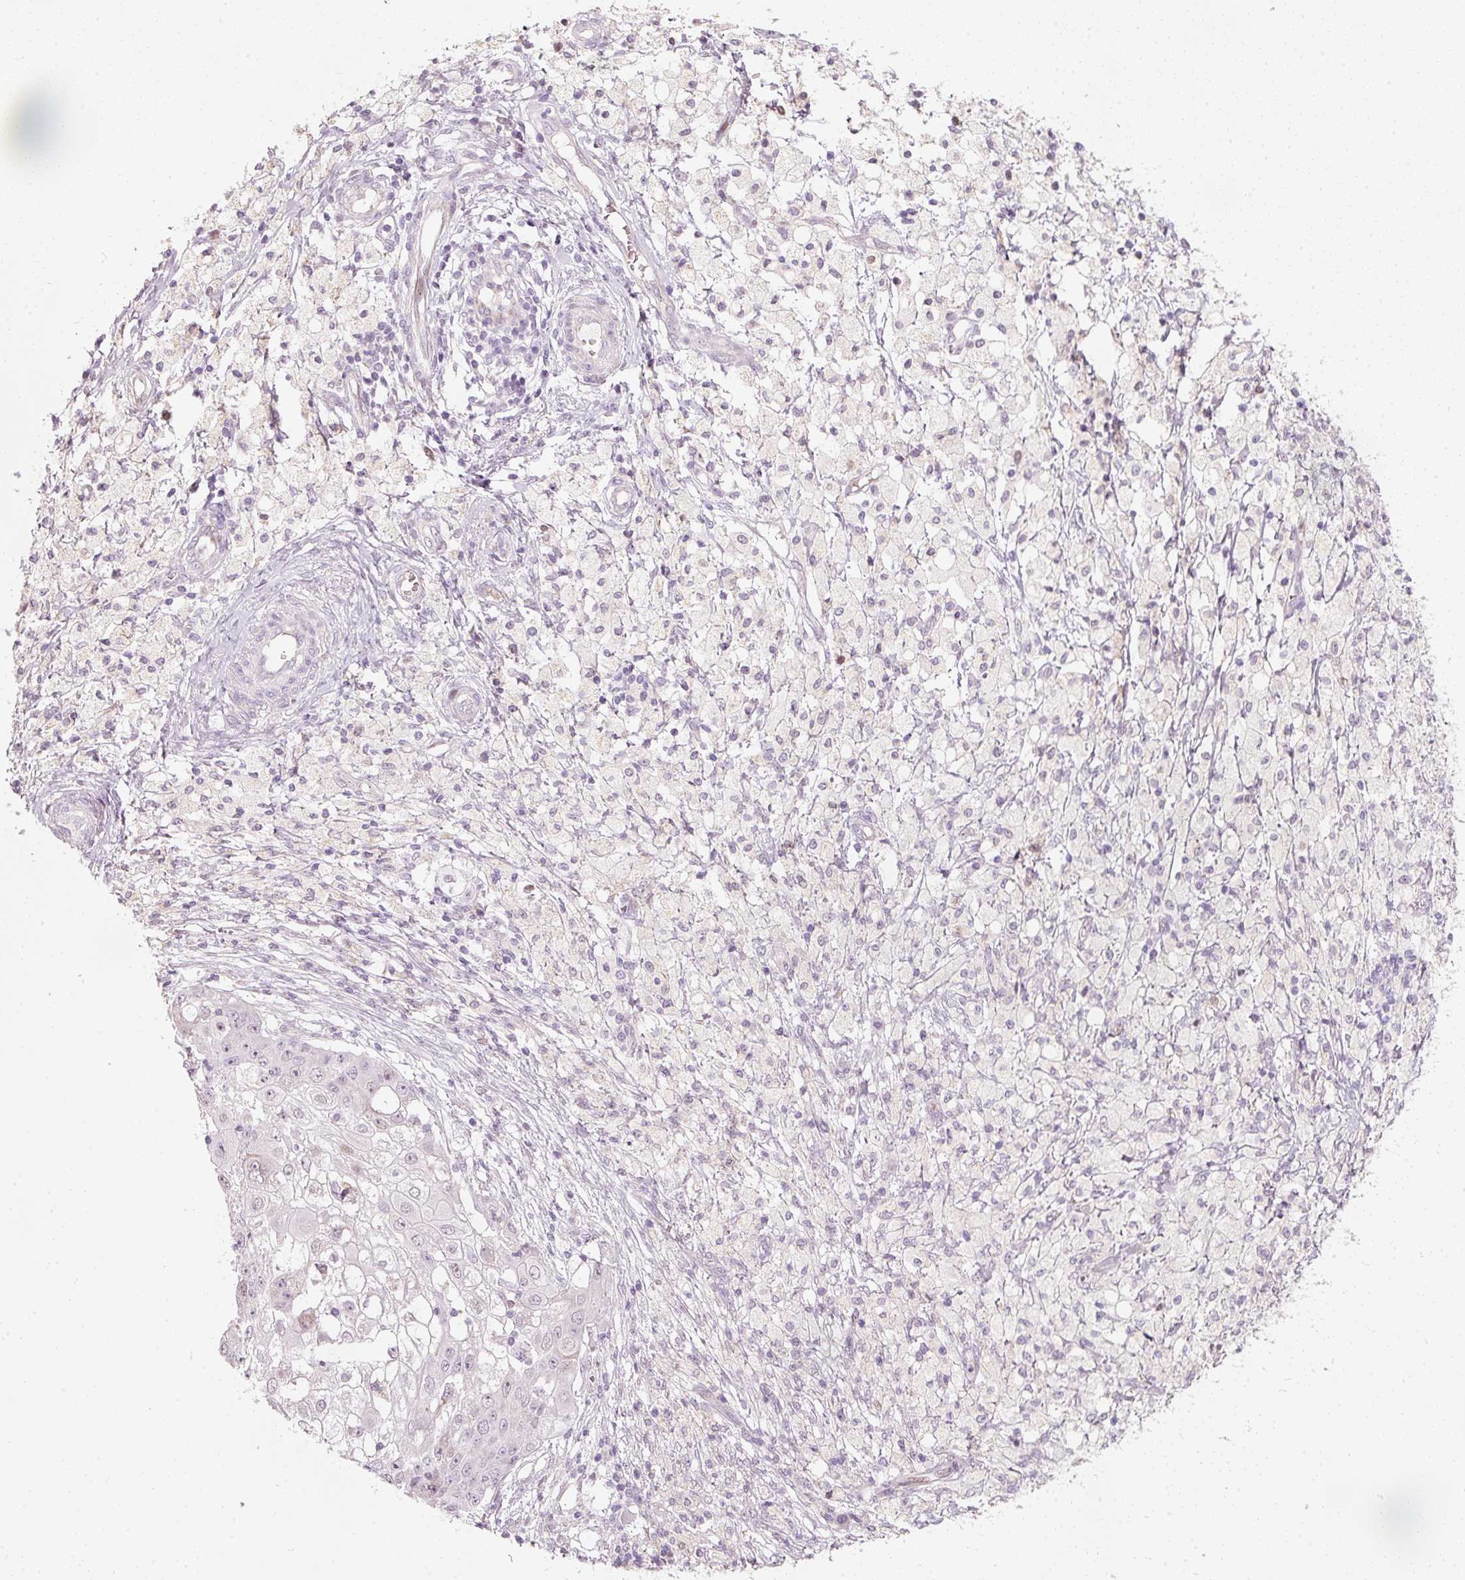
{"staining": {"intensity": "negative", "quantity": "none", "location": "none"}, "tissue": "ovarian cancer", "cell_type": "Tumor cells", "image_type": "cancer", "snomed": [{"axis": "morphology", "description": "Carcinoma, endometroid"}, {"axis": "topography", "description": "Ovary"}], "caption": "Tumor cells show no significant protein staining in ovarian cancer.", "gene": "RNF39", "patient": {"sex": "female", "age": 42}}